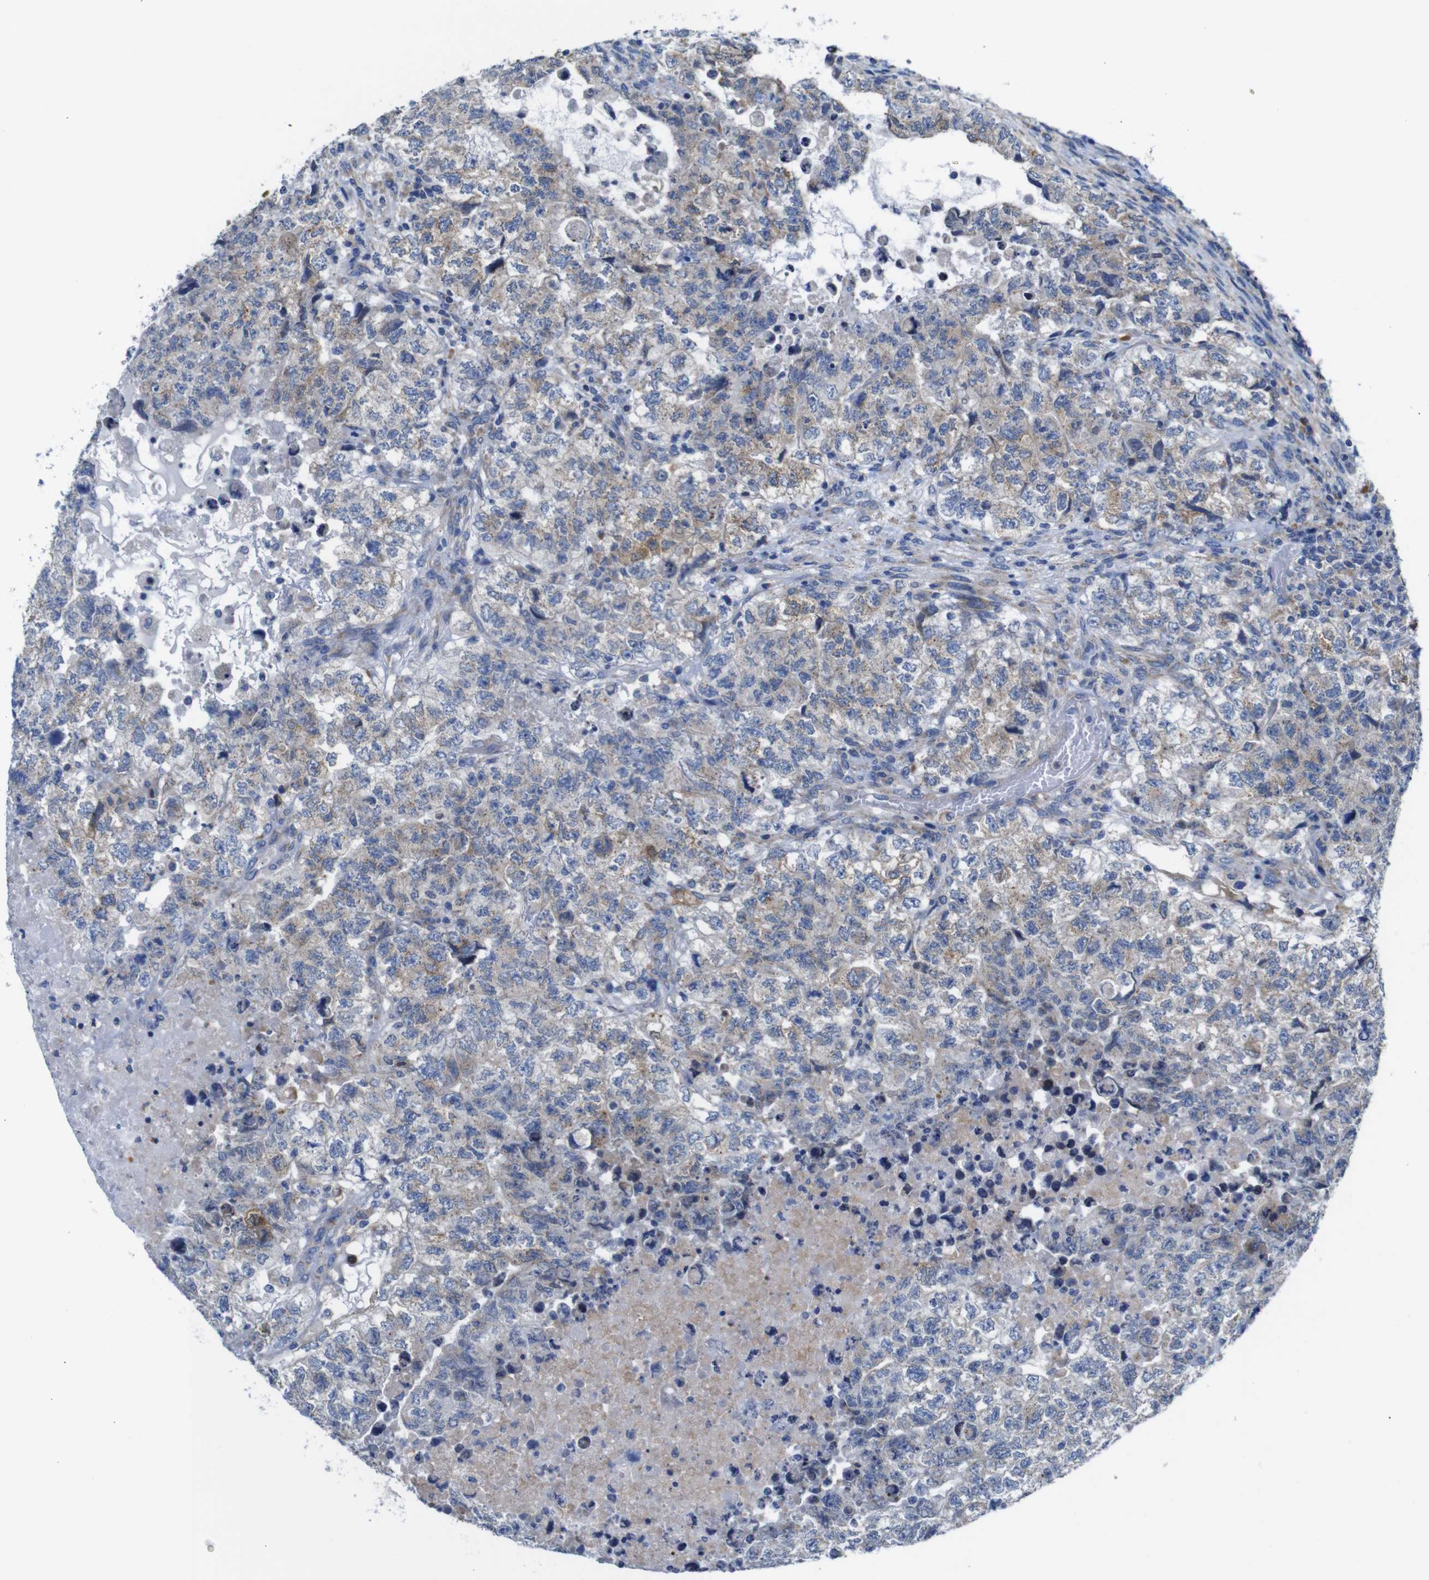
{"staining": {"intensity": "moderate", "quantity": "<25%", "location": "cytoplasmic/membranous"}, "tissue": "testis cancer", "cell_type": "Tumor cells", "image_type": "cancer", "snomed": [{"axis": "morphology", "description": "Carcinoma, Embryonal, NOS"}, {"axis": "topography", "description": "Testis"}], "caption": "Moderate cytoplasmic/membranous expression for a protein is identified in approximately <25% of tumor cells of testis cancer using immunohistochemistry.", "gene": "DDRGK1", "patient": {"sex": "male", "age": 36}}